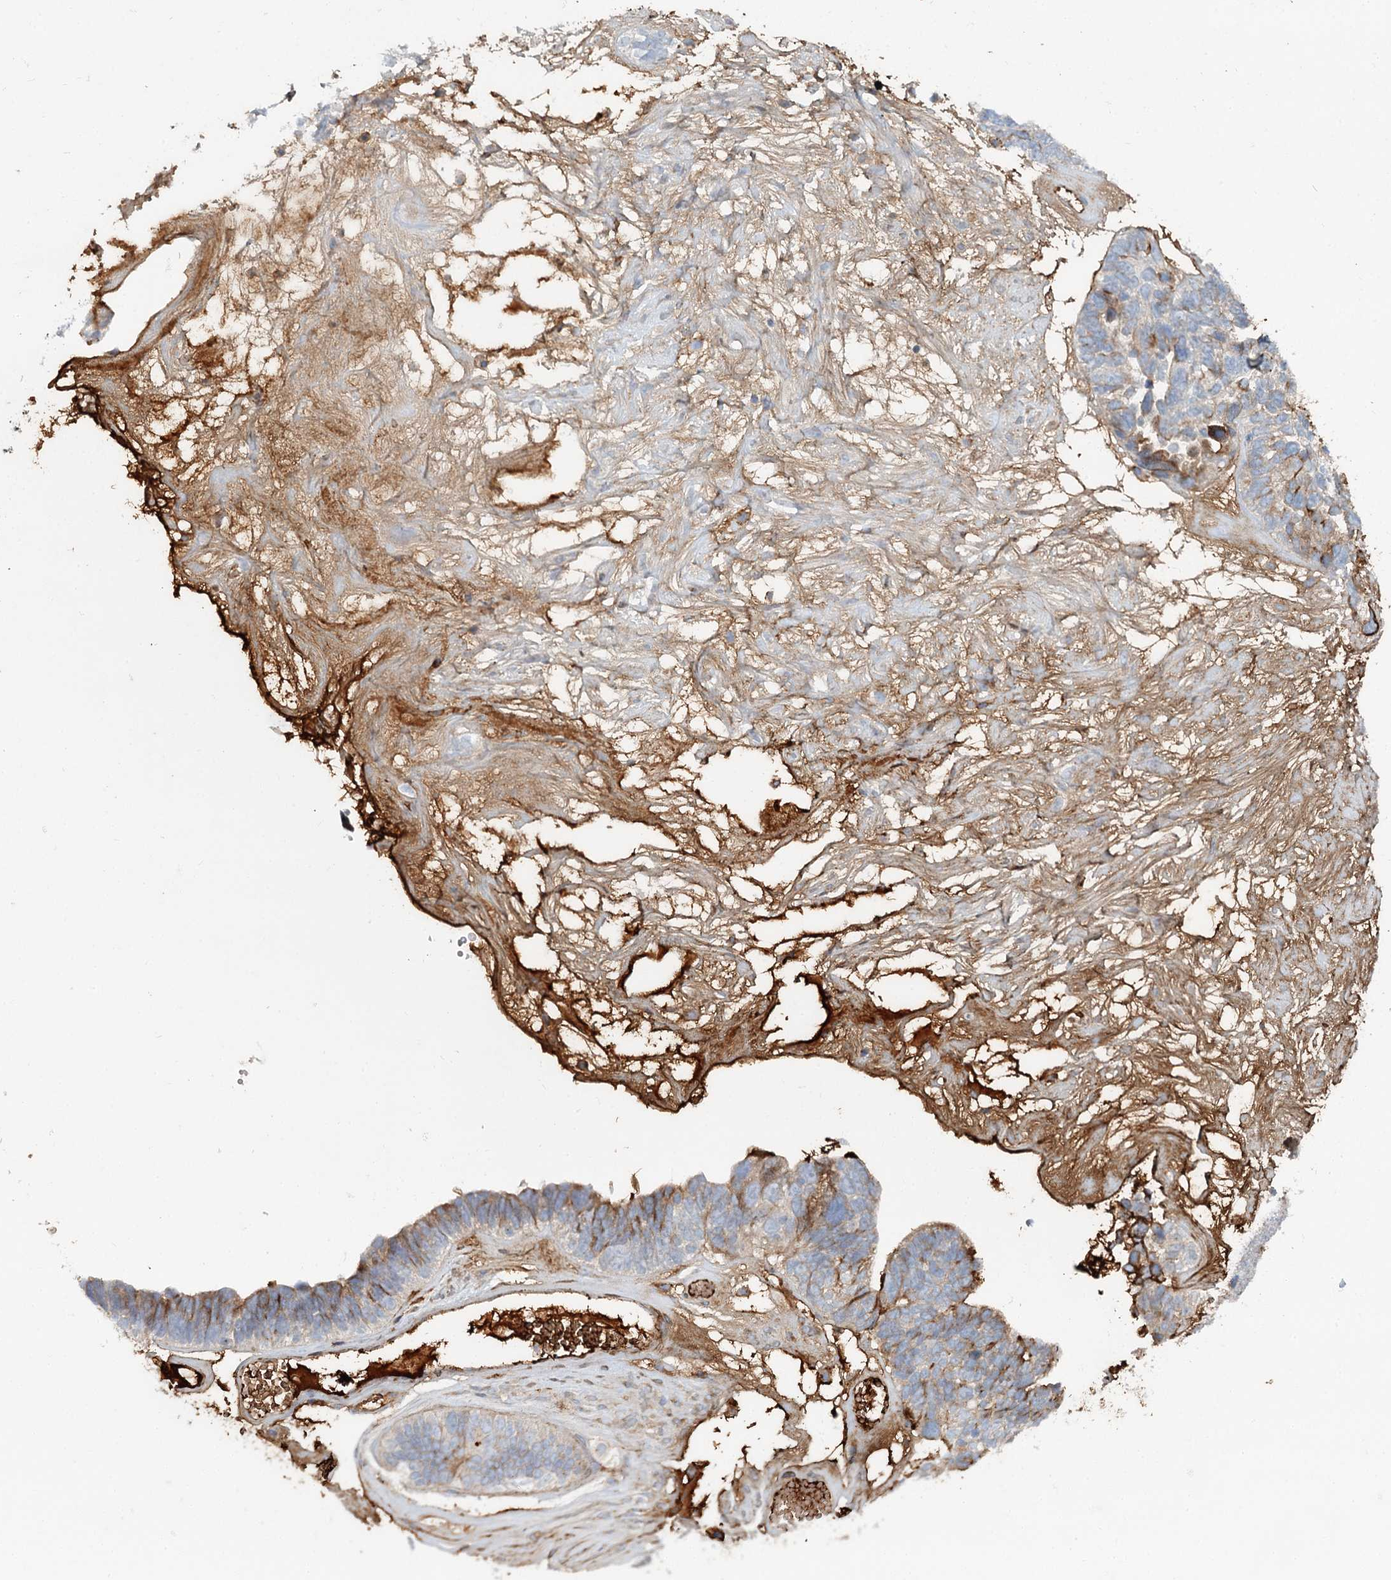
{"staining": {"intensity": "moderate", "quantity": "<25%", "location": "cytoplasmic/membranous"}, "tissue": "ovarian cancer", "cell_type": "Tumor cells", "image_type": "cancer", "snomed": [{"axis": "morphology", "description": "Cystadenocarcinoma, serous, NOS"}, {"axis": "topography", "description": "Ovary"}], "caption": "Moderate cytoplasmic/membranous positivity for a protein is identified in about <25% of tumor cells of serous cystadenocarcinoma (ovarian) using immunohistochemistry (IHC).", "gene": "ALKBH8", "patient": {"sex": "female", "age": 79}}